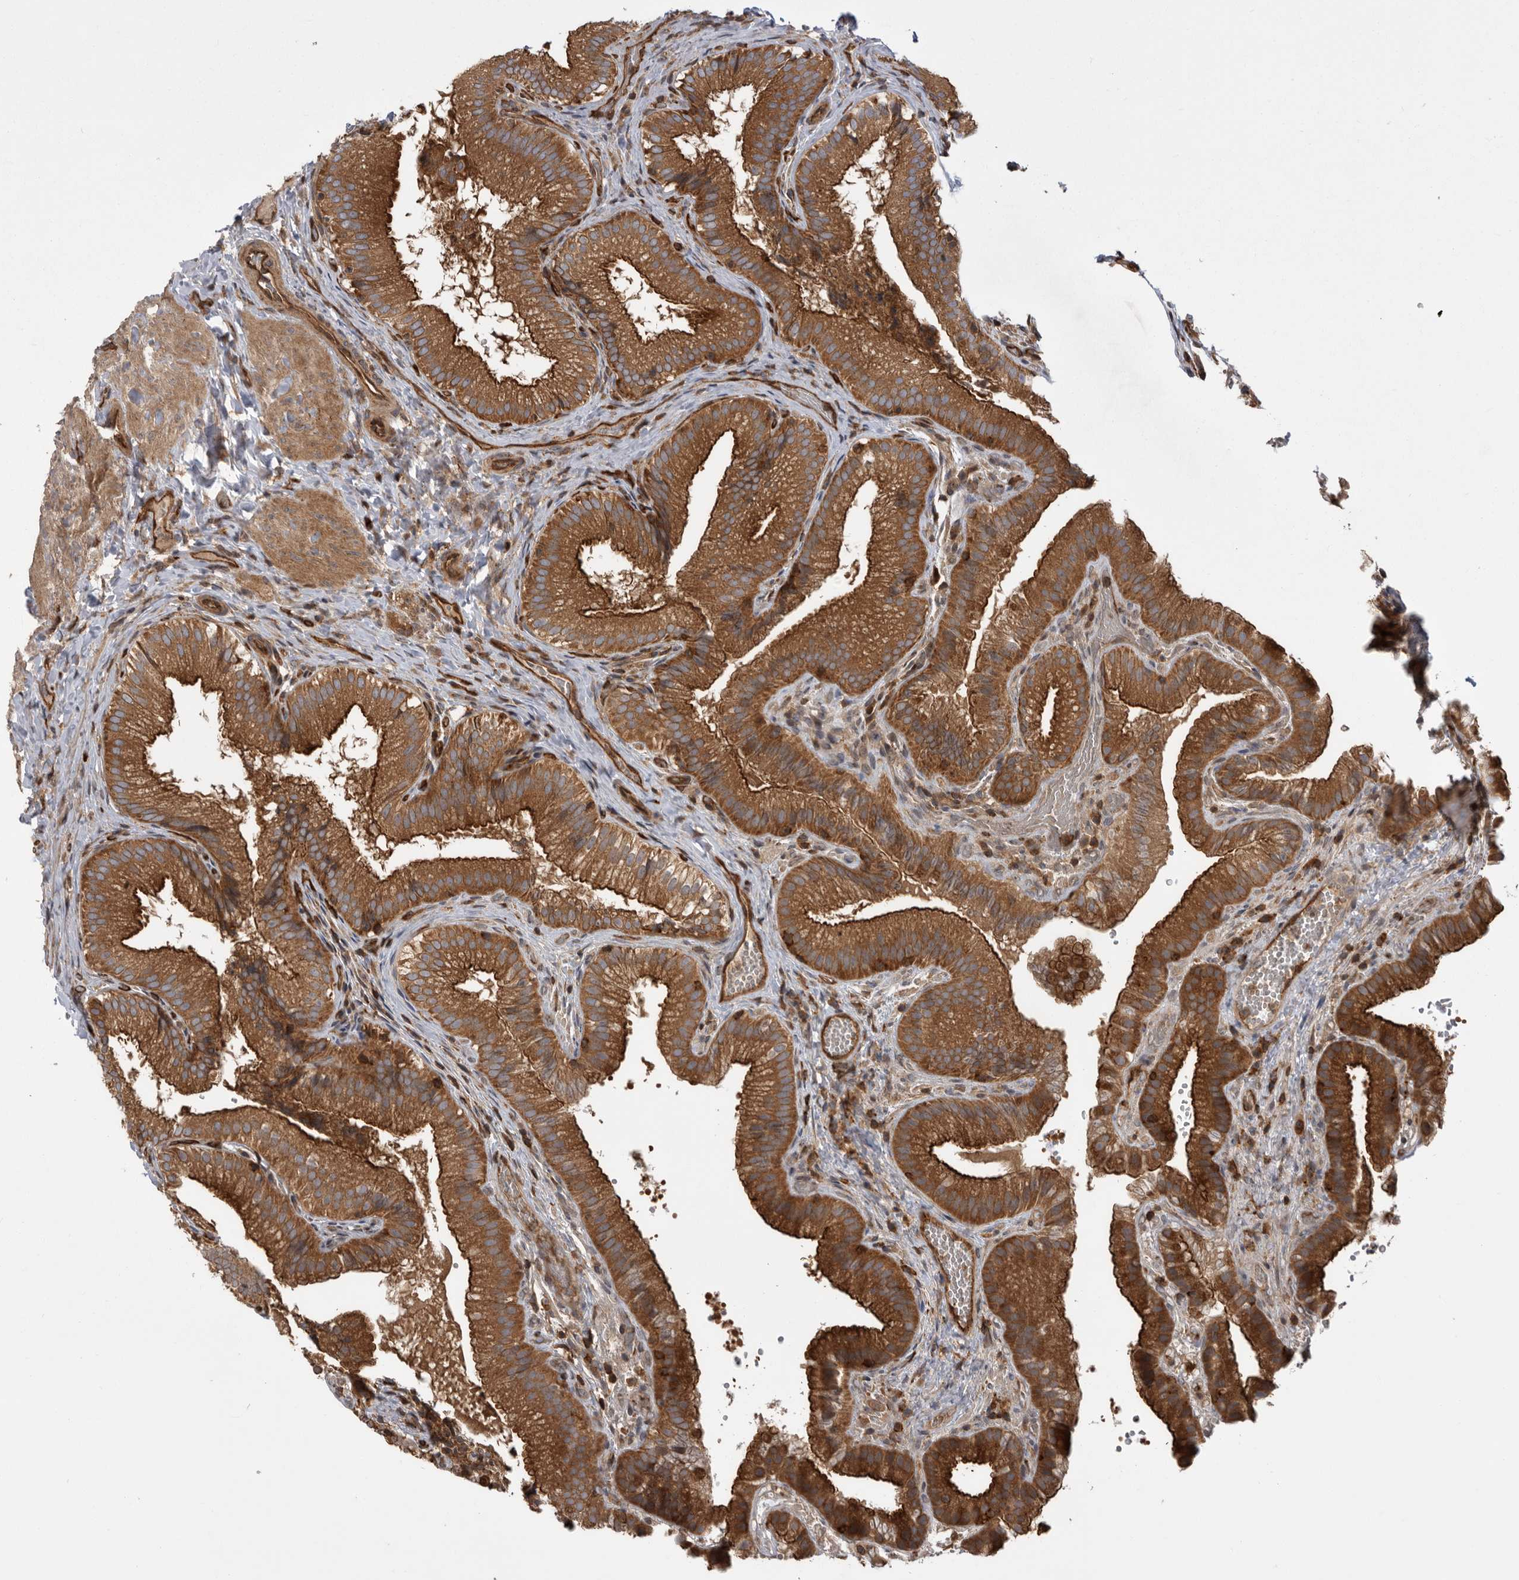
{"staining": {"intensity": "strong", "quantity": ">75%", "location": "cytoplasmic/membranous"}, "tissue": "gallbladder", "cell_type": "Glandular cells", "image_type": "normal", "snomed": [{"axis": "morphology", "description": "Normal tissue, NOS"}, {"axis": "topography", "description": "Gallbladder"}], "caption": "Glandular cells exhibit strong cytoplasmic/membranous staining in about >75% of cells in normal gallbladder. (Stains: DAB in brown, nuclei in blue, Microscopy: brightfield microscopy at high magnification).", "gene": "DHDDS", "patient": {"sex": "female", "age": 30}}